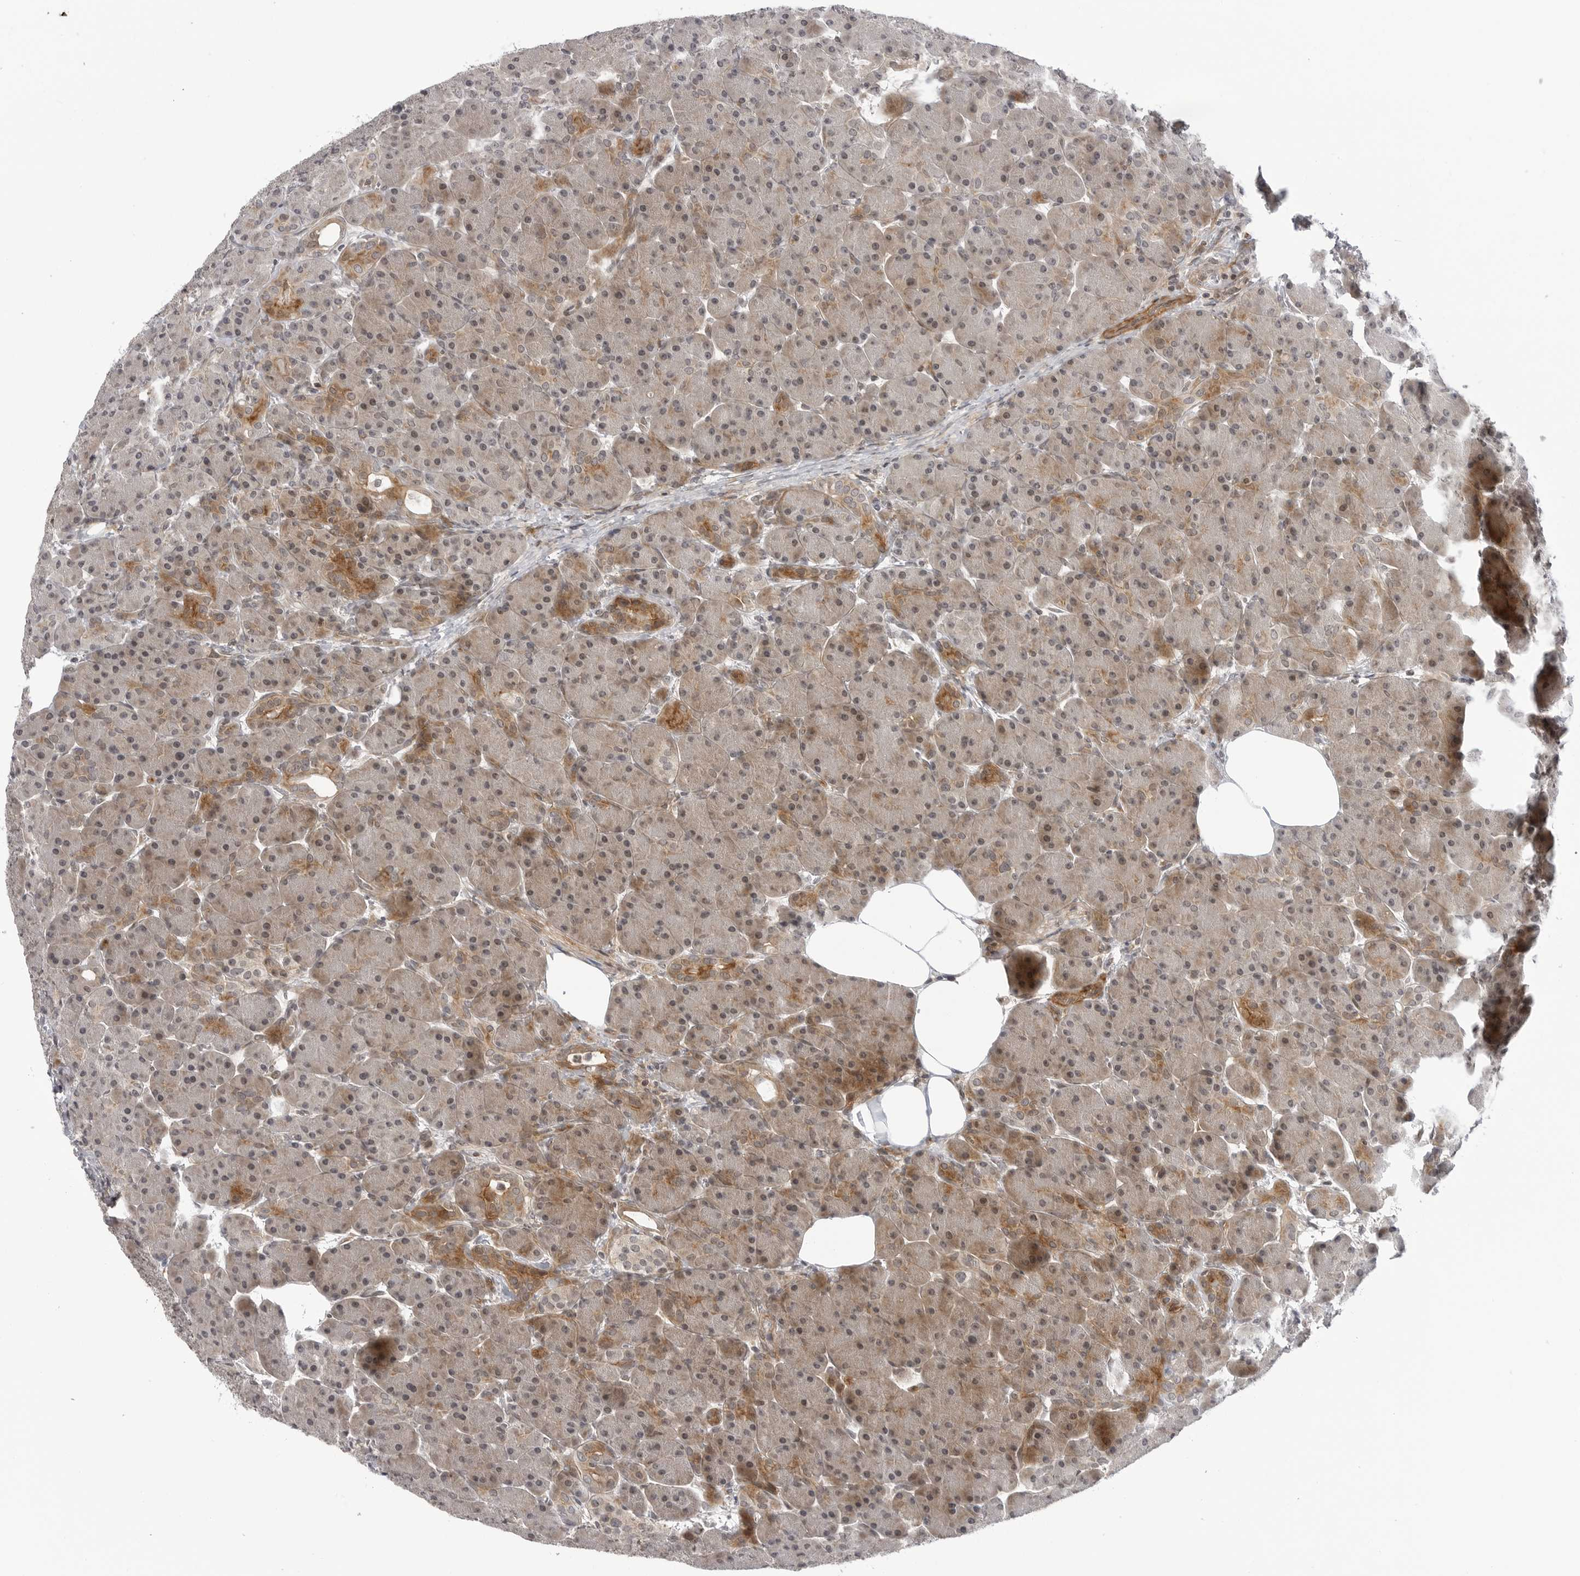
{"staining": {"intensity": "moderate", "quantity": "25%-75%", "location": "cytoplasmic/membranous"}, "tissue": "pancreas", "cell_type": "Exocrine glandular cells", "image_type": "normal", "snomed": [{"axis": "morphology", "description": "Normal tissue, NOS"}, {"axis": "topography", "description": "Pancreas"}], "caption": "This histopathology image exhibits normal pancreas stained with IHC to label a protein in brown. The cytoplasmic/membranous of exocrine glandular cells show moderate positivity for the protein. Nuclei are counter-stained blue.", "gene": "ADAMTS5", "patient": {"sex": "male", "age": 63}}